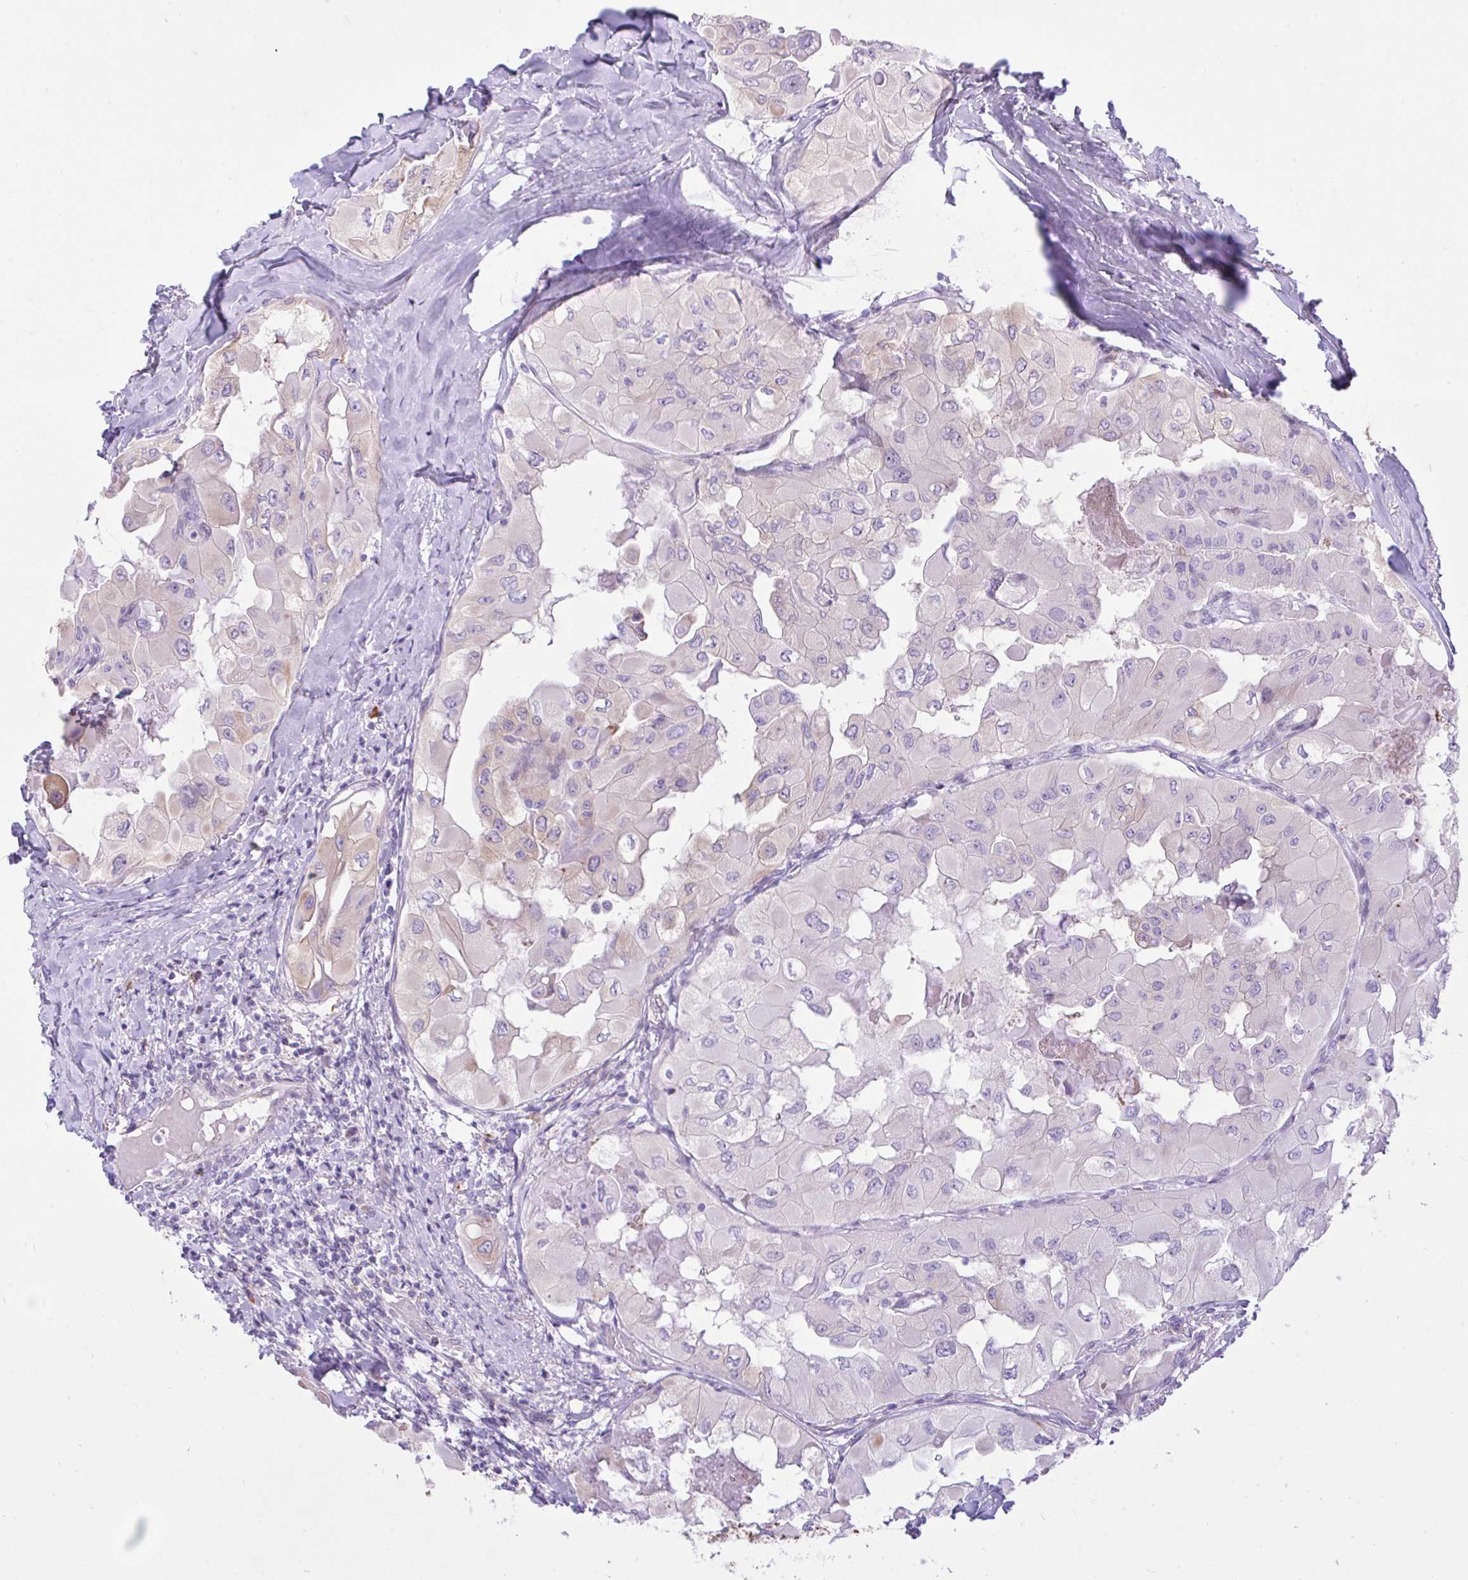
{"staining": {"intensity": "weak", "quantity": "<25%", "location": "cytoplasmic/membranous"}, "tissue": "thyroid cancer", "cell_type": "Tumor cells", "image_type": "cancer", "snomed": [{"axis": "morphology", "description": "Normal tissue, NOS"}, {"axis": "morphology", "description": "Papillary adenocarcinoma, NOS"}, {"axis": "topography", "description": "Thyroid gland"}], "caption": "Human thyroid papillary adenocarcinoma stained for a protein using immunohistochemistry exhibits no positivity in tumor cells.", "gene": "EEF1A2", "patient": {"sex": "female", "age": 59}}